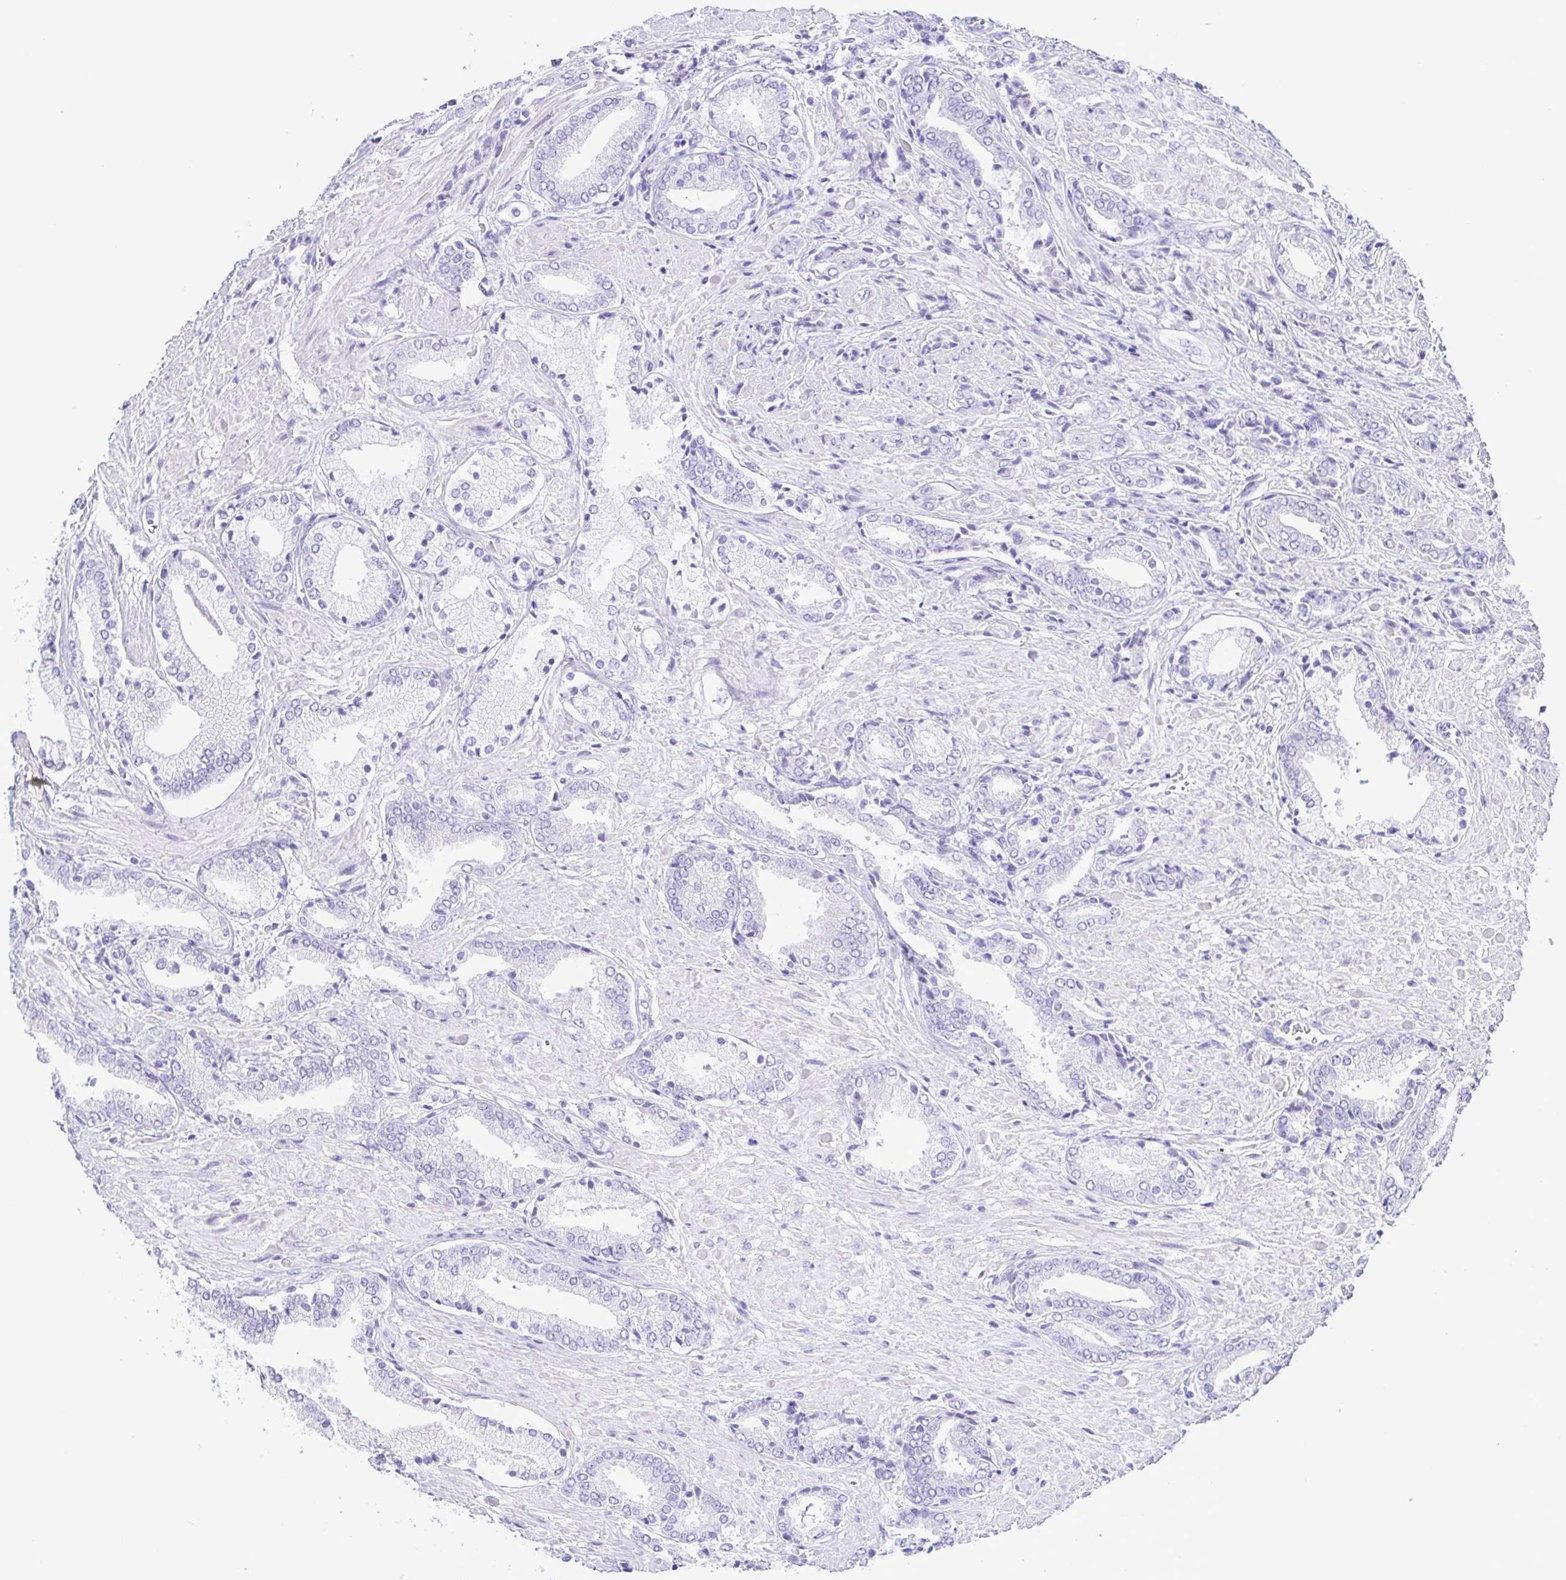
{"staining": {"intensity": "negative", "quantity": "none", "location": "none"}, "tissue": "prostate cancer", "cell_type": "Tumor cells", "image_type": "cancer", "snomed": [{"axis": "morphology", "description": "Adenocarcinoma, High grade"}, {"axis": "topography", "description": "Prostate"}], "caption": "Prostate cancer was stained to show a protein in brown. There is no significant expression in tumor cells.", "gene": "PAK3", "patient": {"sex": "male", "age": 56}}